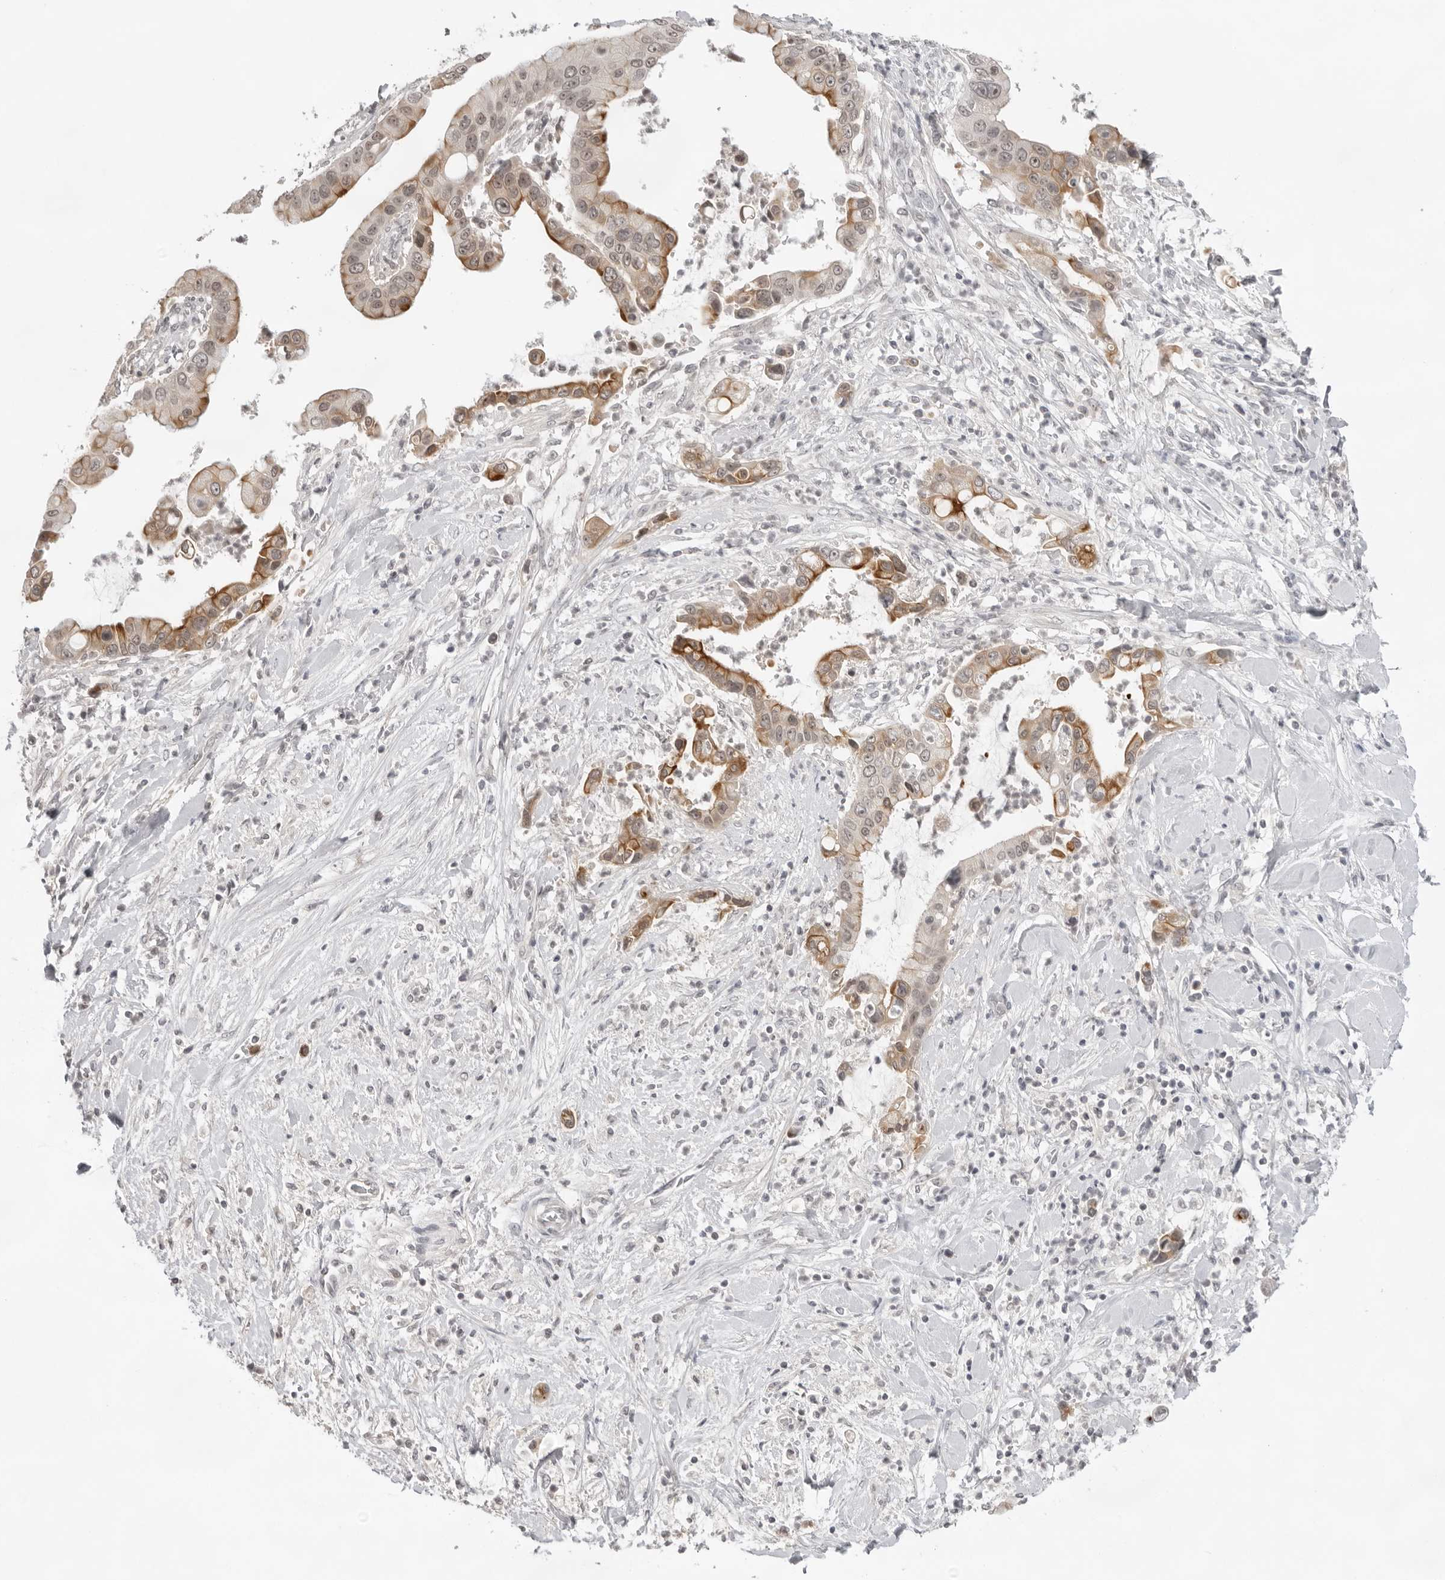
{"staining": {"intensity": "moderate", "quantity": ">75%", "location": "cytoplasmic/membranous,nuclear"}, "tissue": "liver cancer", "cell_type": "Tumor cells", "image_type": "cancer", "snomed": [{"axis": "morphology", "description": "Cholangiocarcinoma"}, {"axis": "topography", "description": "Liver"}], "caption": "DAB (3,3'-diaminobenzidine) immunohistochemical staining of liver cancer reveals moderate cytoplasmic/membranous and nuclear protein expression in about >75% of tumor cells.", "gene": "EXOSC10", "patient": {"sex": "female", "age": 54}}